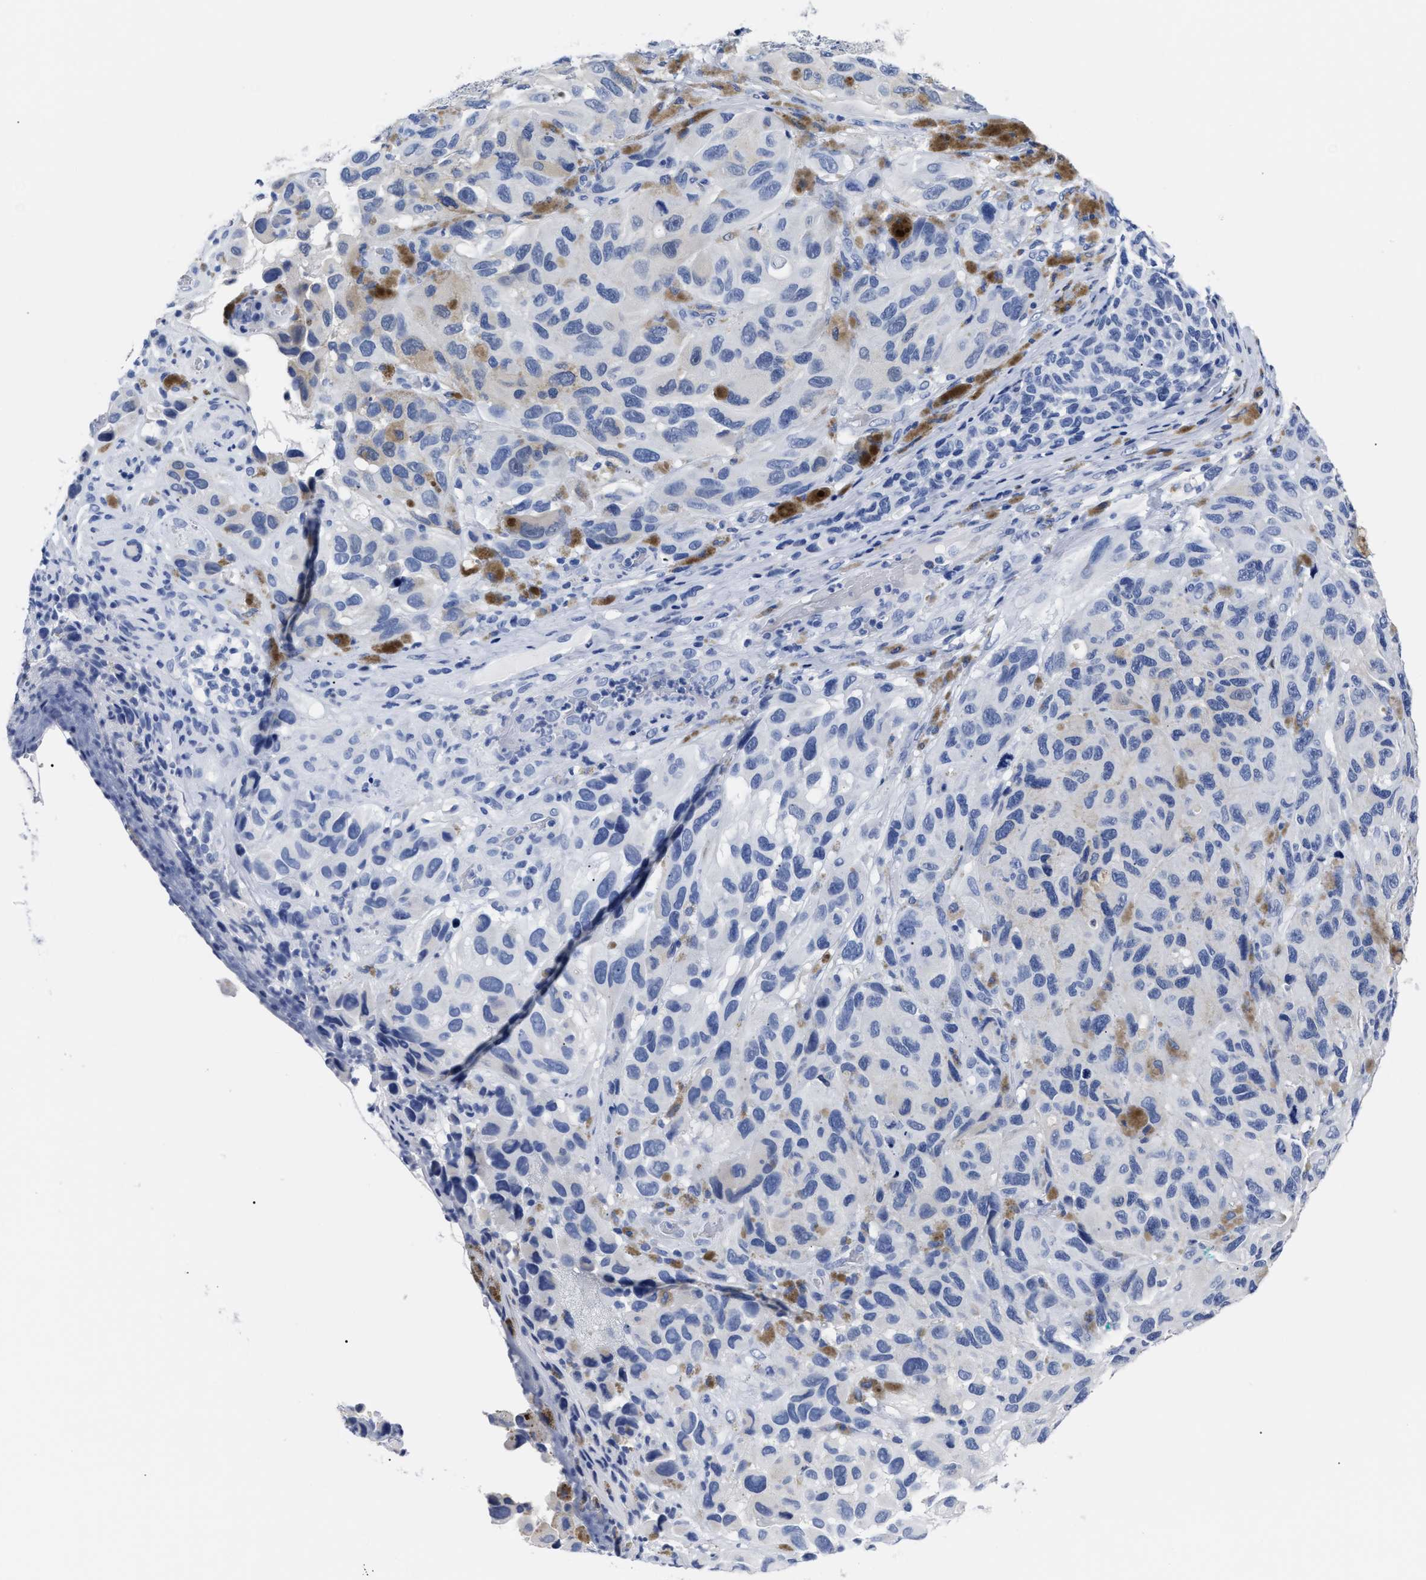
{"staining": {"intensity": "negative", "quantity": "none", "location": "none"}, "tissue": "melanoma", "cell_type": "Tumor cells", "image_type": "cancer", "snomed": [{"axis": "morphology", "description": "Malignant melanoma, NOS"}, {"axis": "topography", "description": "Skin"}], "caption": "Immunohistochemistry (IHC) histopathology image of neoplastic tissue: malignant melanoma stained with DAB shows no significant protein staining in tumor cells.", "gene": "ALPG", "patient": {"sex": "female", "age": 73}}